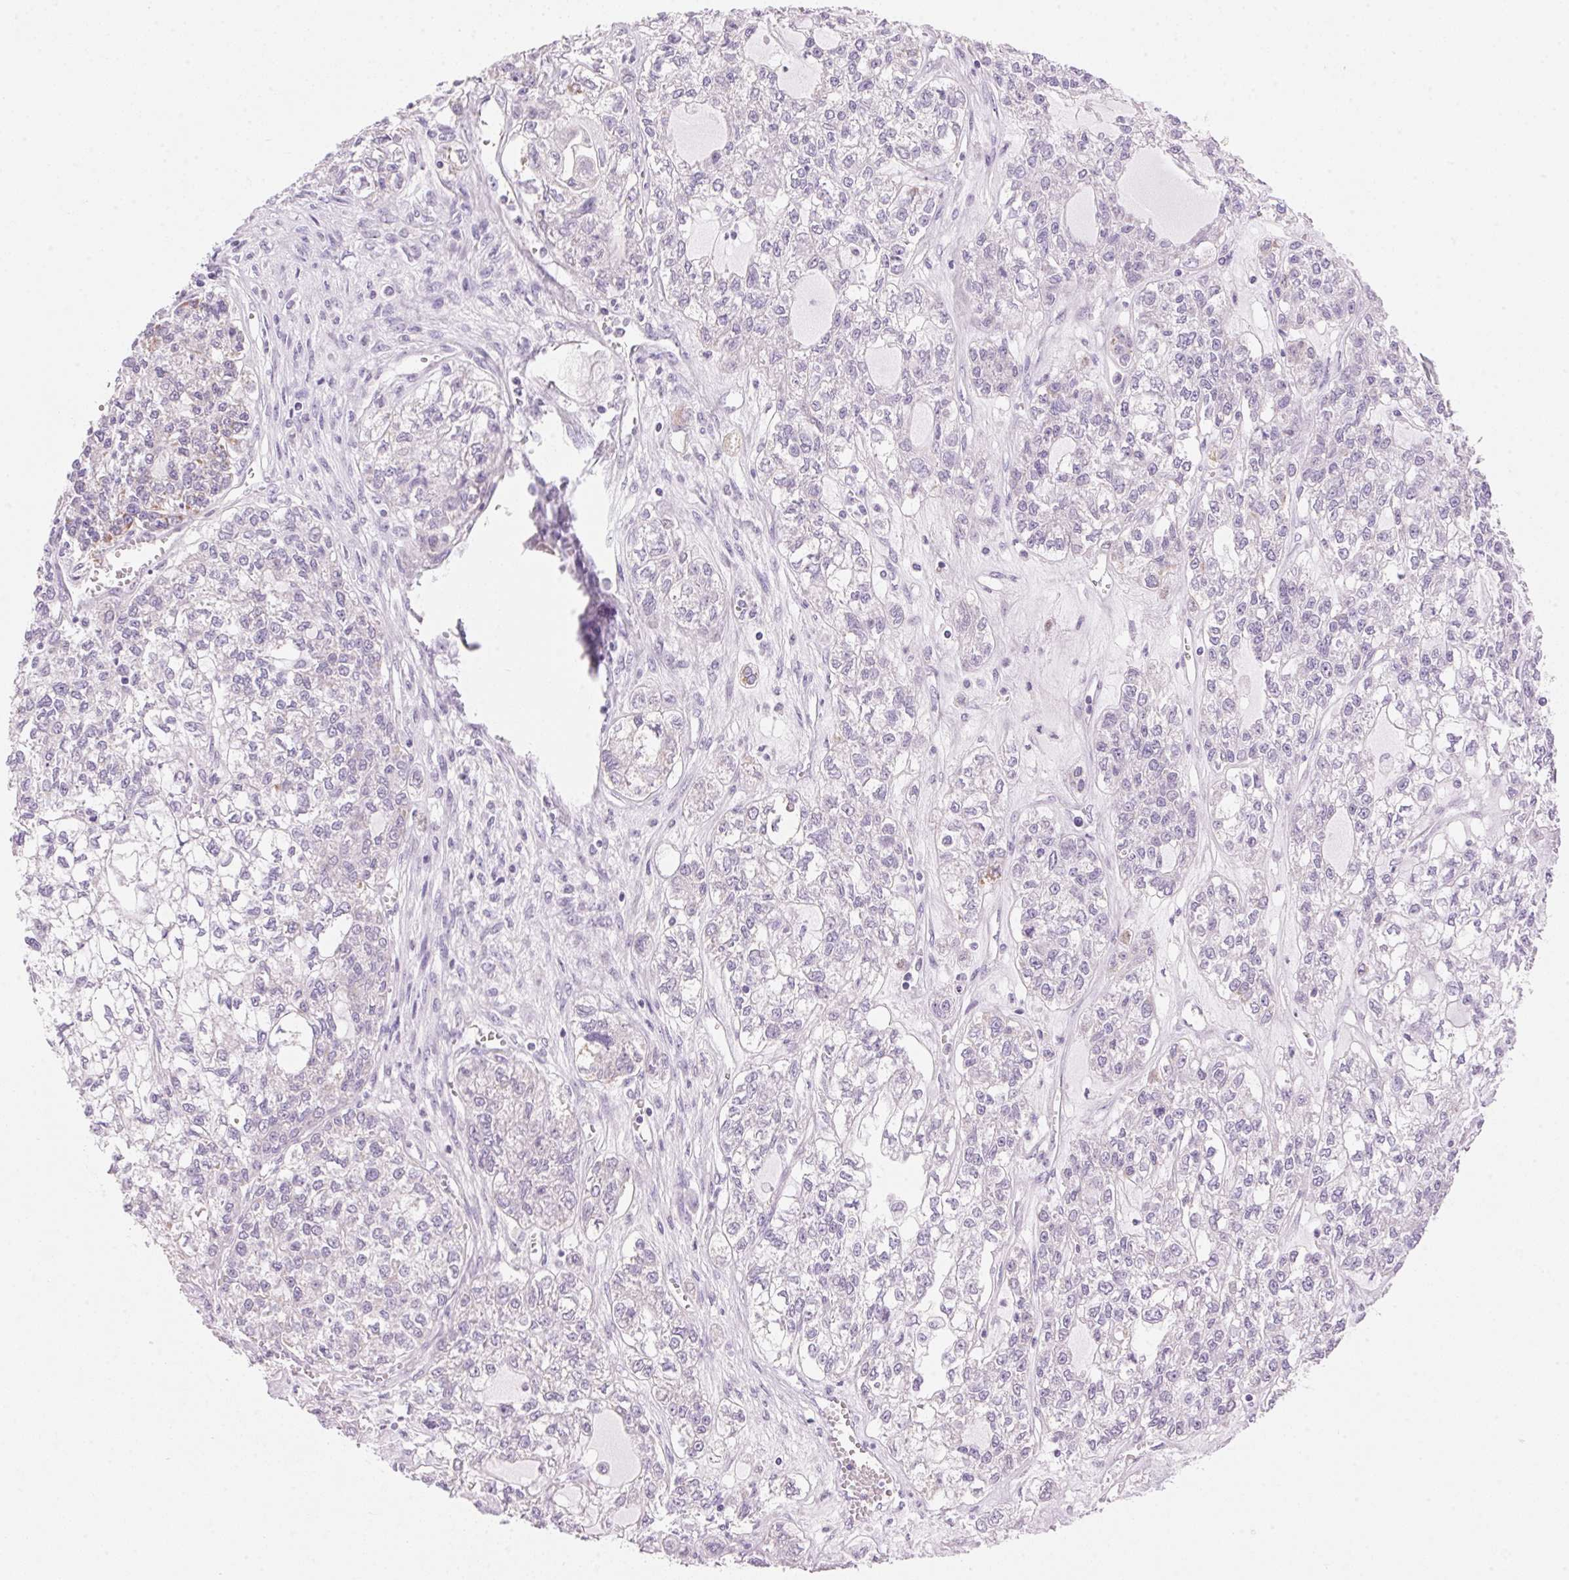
{"staining": {"intensity": "negative", "quantity": "none", "location": "none"}, "tissue": "ovarian cancer", "cell_type": "Tumor cells", "image_type": "cancer", "snomed": [{"axis": "morphology", "description": "Carcinoma, endometroid"}, {"axis": "topography", "description": "Ovary"}], "caption": "IHC image of human endometroid carcinoma (ovarian) stained for a protein (brown), which shows no expression in tumor cells.", "gene": "HSD17B2", "patient": {"sex": "female", "age": 64}}